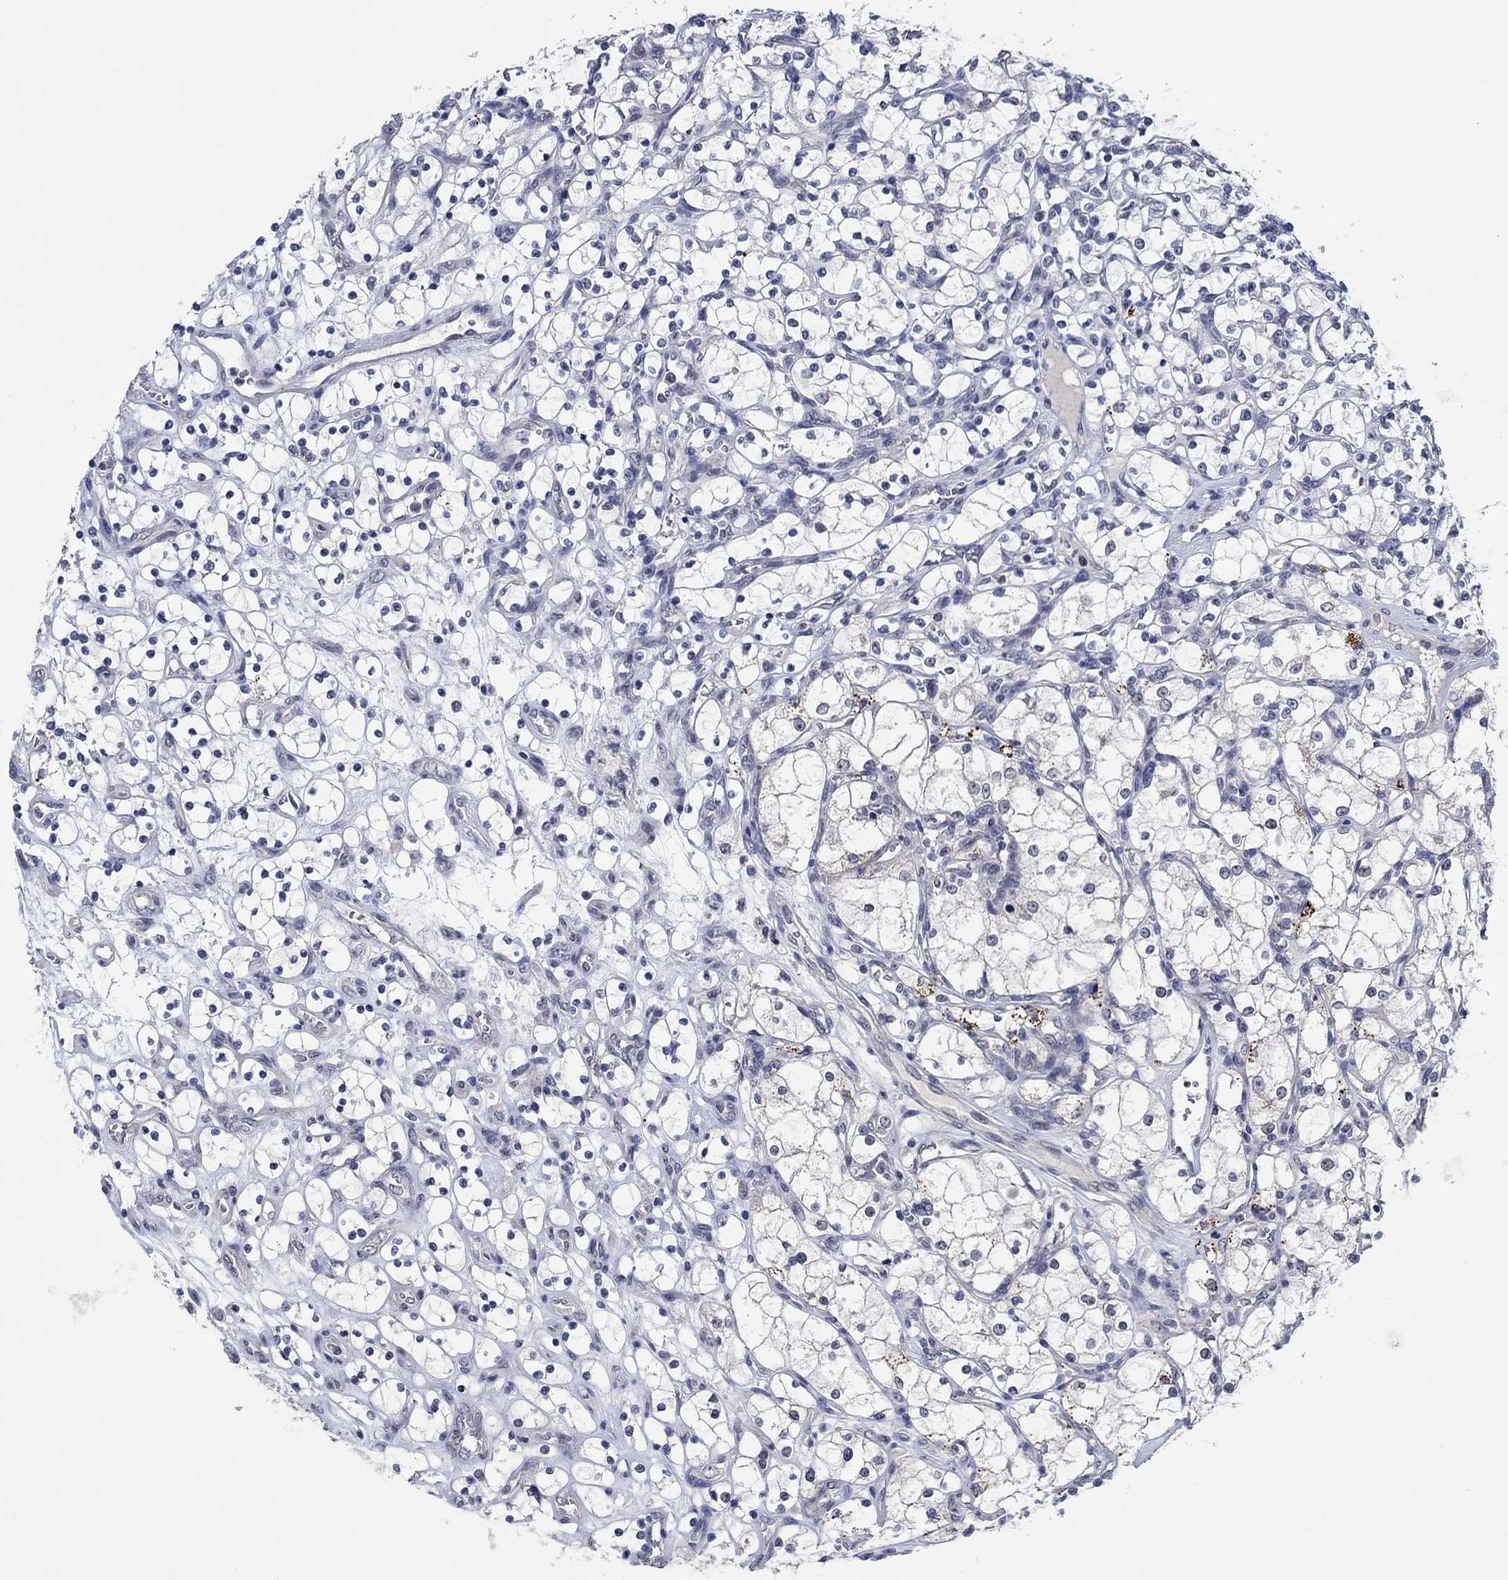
{"staining": {"intensity": "negative", "quantity": "none", "location": "none"}, "tissue": "renal cancer", "cell_type": "Tumor cells", "image_type": "cancer", "snomed": [{"axis": "morphology", "description": "Adenocarcinoma, NOS"}, {"axis": "topography", "description": "Kidney"}], "caption": "Protein analysis of adenocarcinoma (renal) demonstrates no significant positivity in tumor cells.", "gene": "PRRT3", "patient": {"sex": "female", "age": 69}}